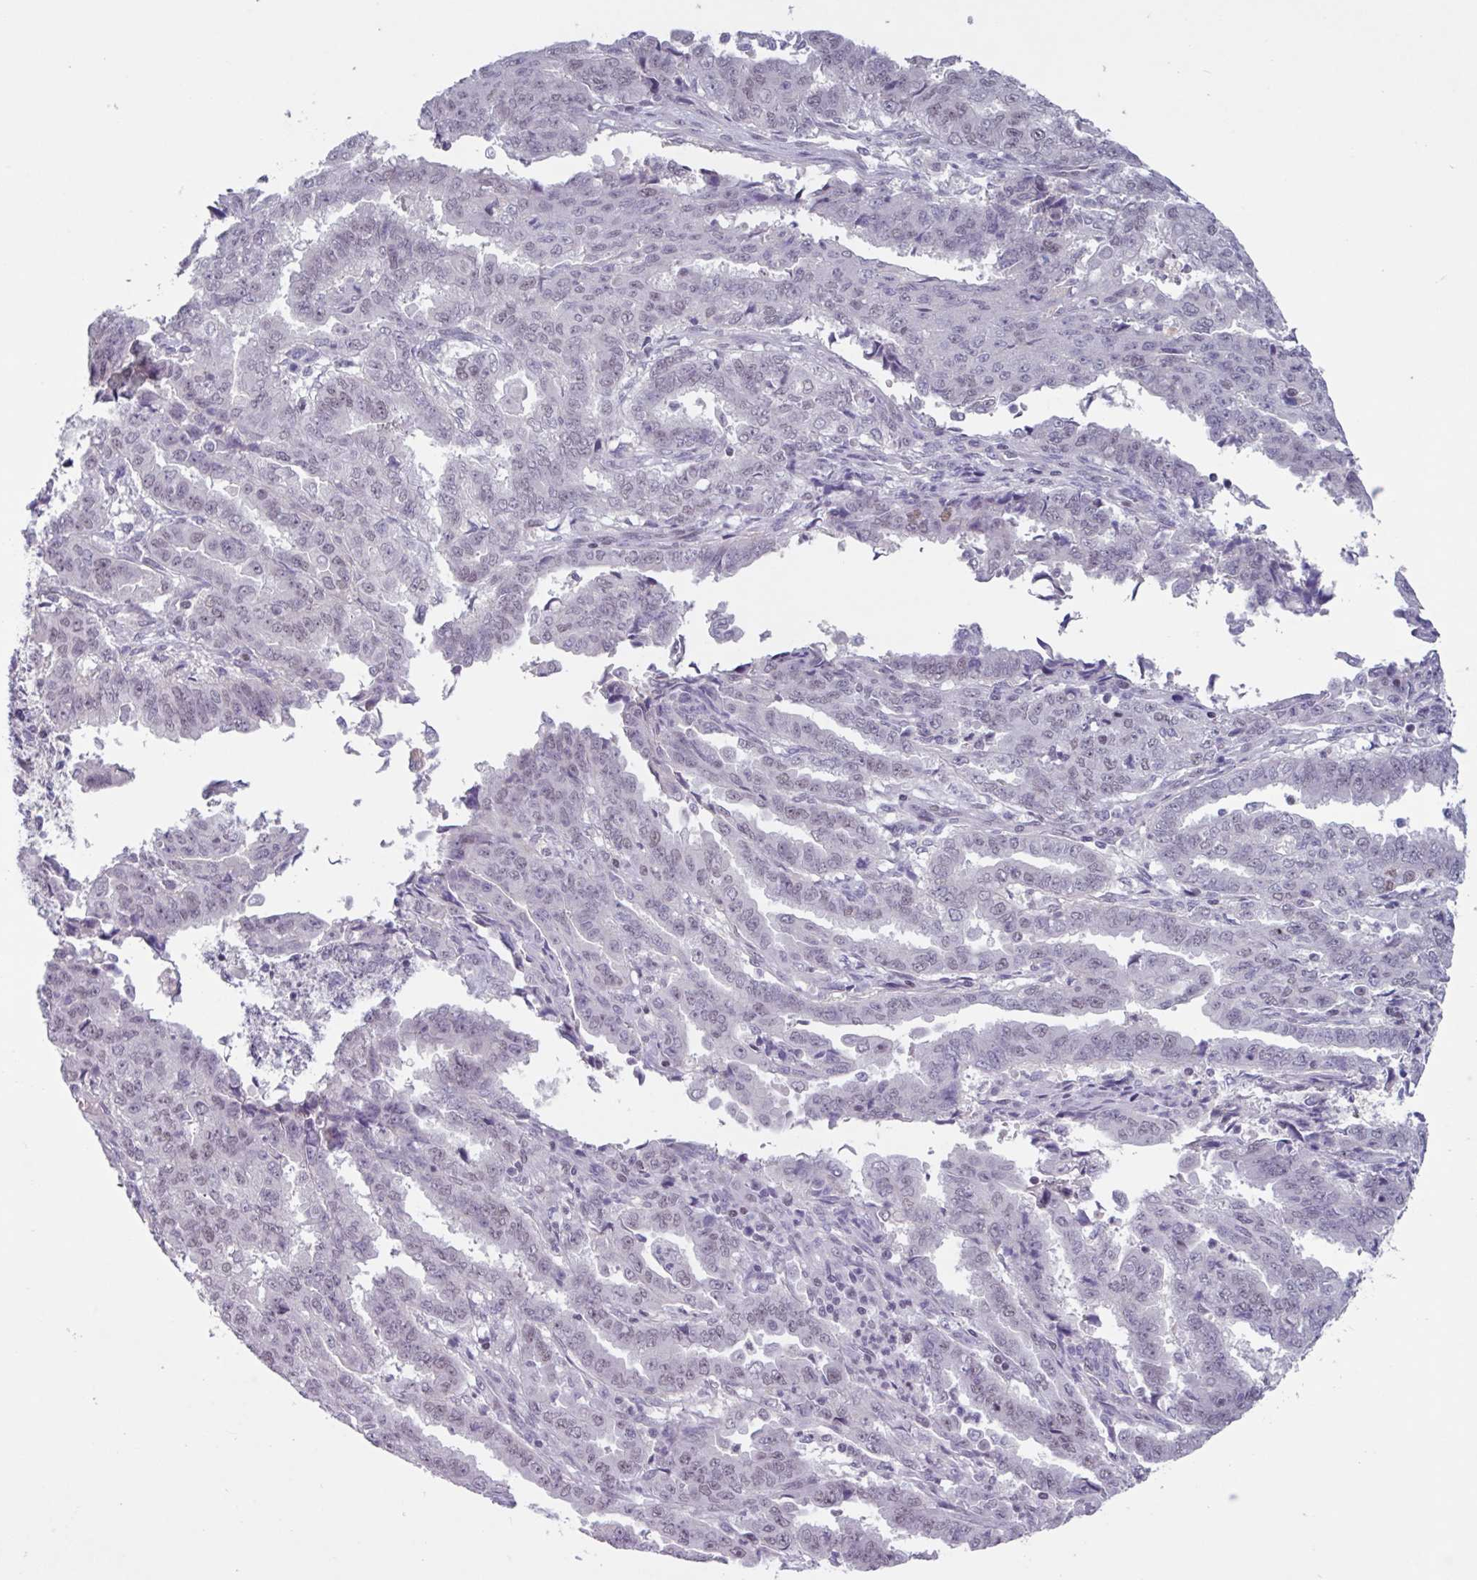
{"staining": {"intensity": "negative", "quantity": "none", "location": "none"}, "tissue": "endometrial cancer", "cell_type": "Tumor cells", "image_type": "cancer", "snomed": [{"axis": "morphology", "description": "Adenocarcinoma, NOS"}, {"axis": "topography", "description": "Endometrium"}], "caption": "Immunohistochemistry of human endometrial cancer demonstrates no staining in tumor cells.", "gene": "ZNF575", "patient": {"sex": "female", "age": 50}}